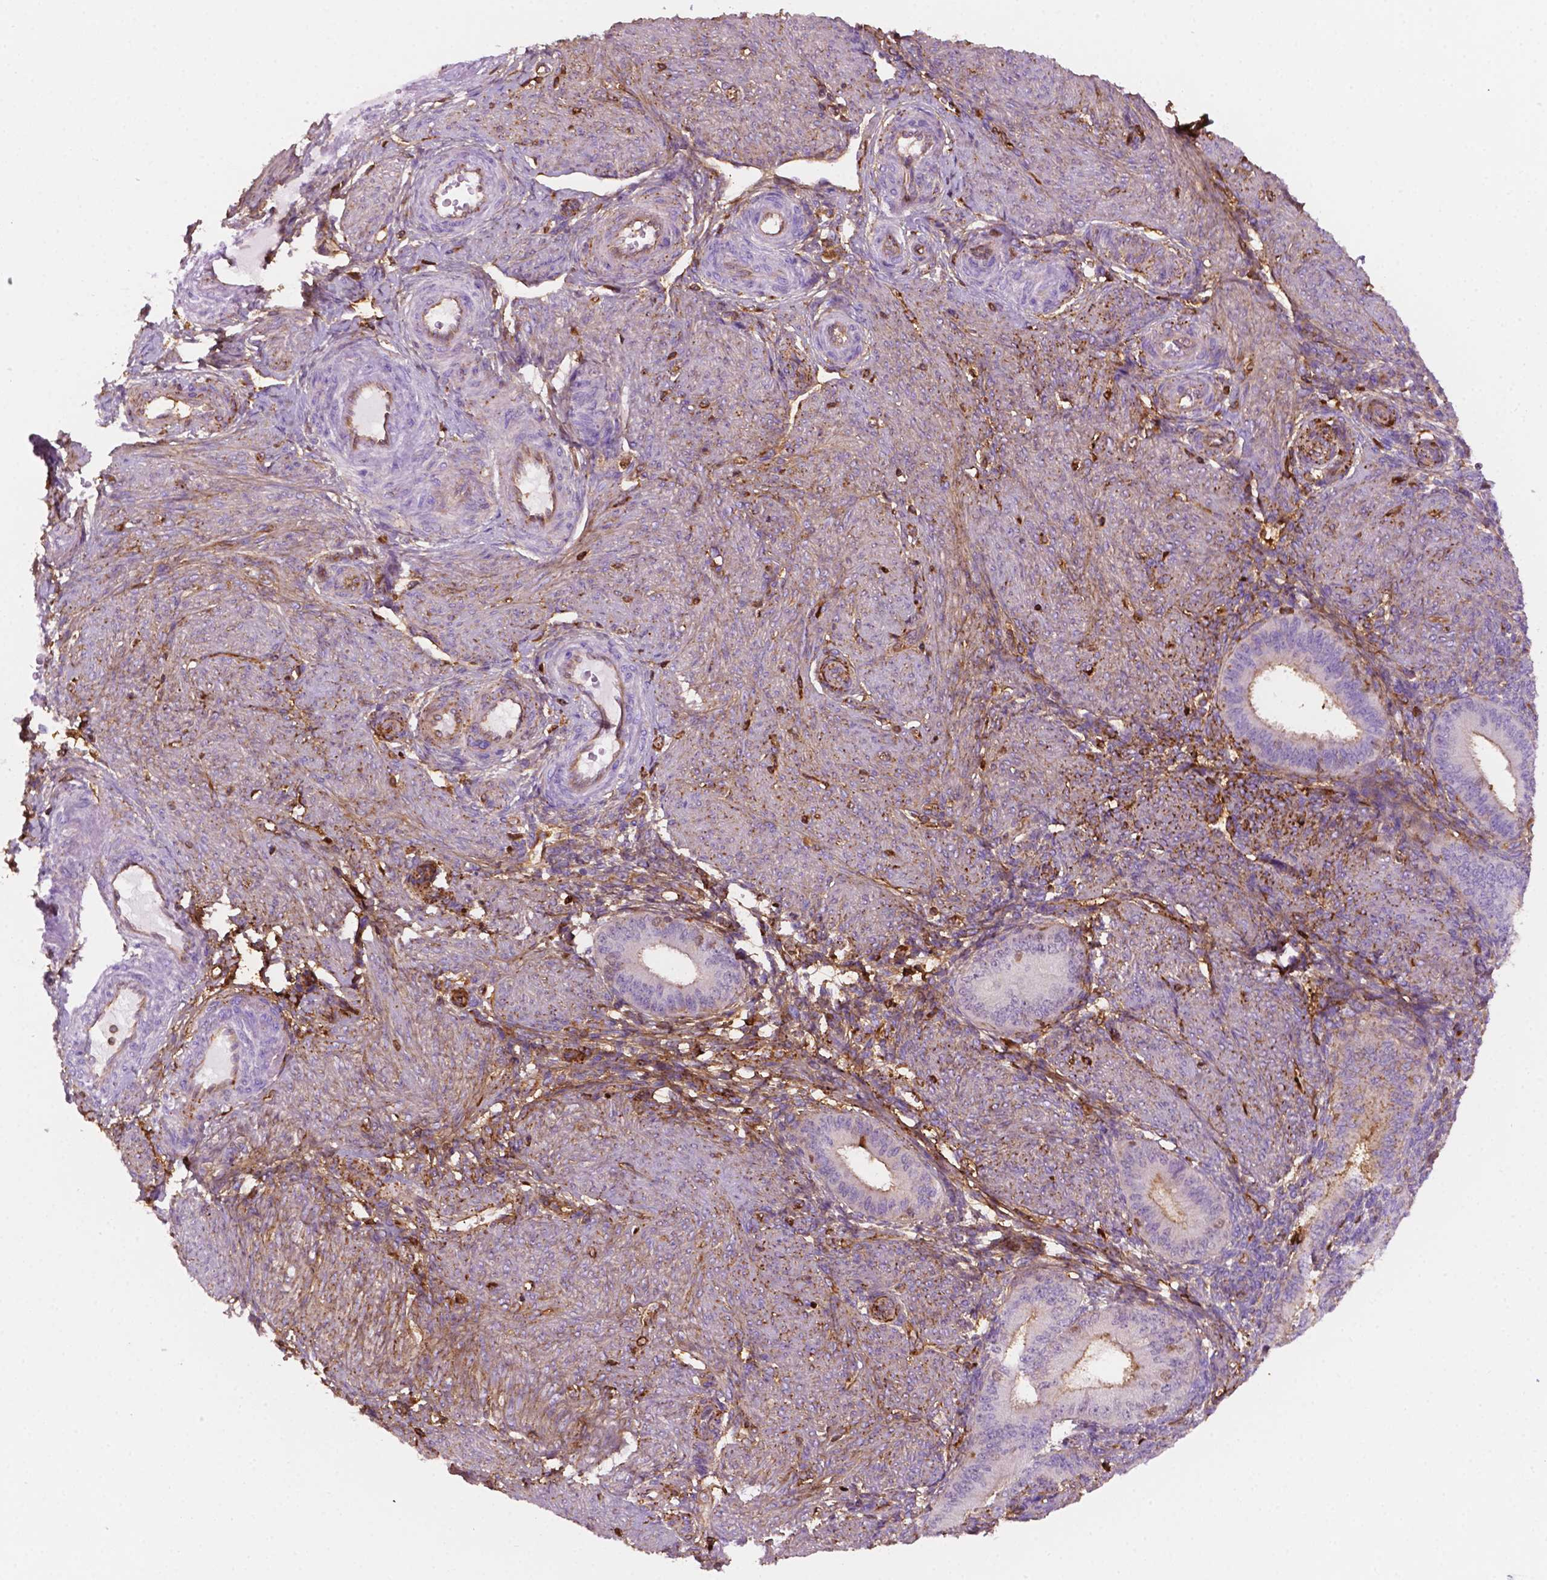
{"staining": {"intensity": "weak", "quantity": "25%-75%", "location": "cytoplasmic/membranous"}, "tissue": "endometrium", "cell_type": "Cells in endometrial stroma", "image_type": "normal", "snomed": [{"axis": "morphology", "description": "Normal tissue, NOS"}, {"axis": "topography", "description": "Endometrium"}], "caption": "Immunohistochemistry (IHC) micrograph of unremarkable human endometrium stained for a protein (brown), which displays low levels of weak cytoplasmic/membranous positivity in approximately 25%-75% of cells in endometrial stroma.", "gene": "DCN", "patient": {"sex": "female", "age": 39}}